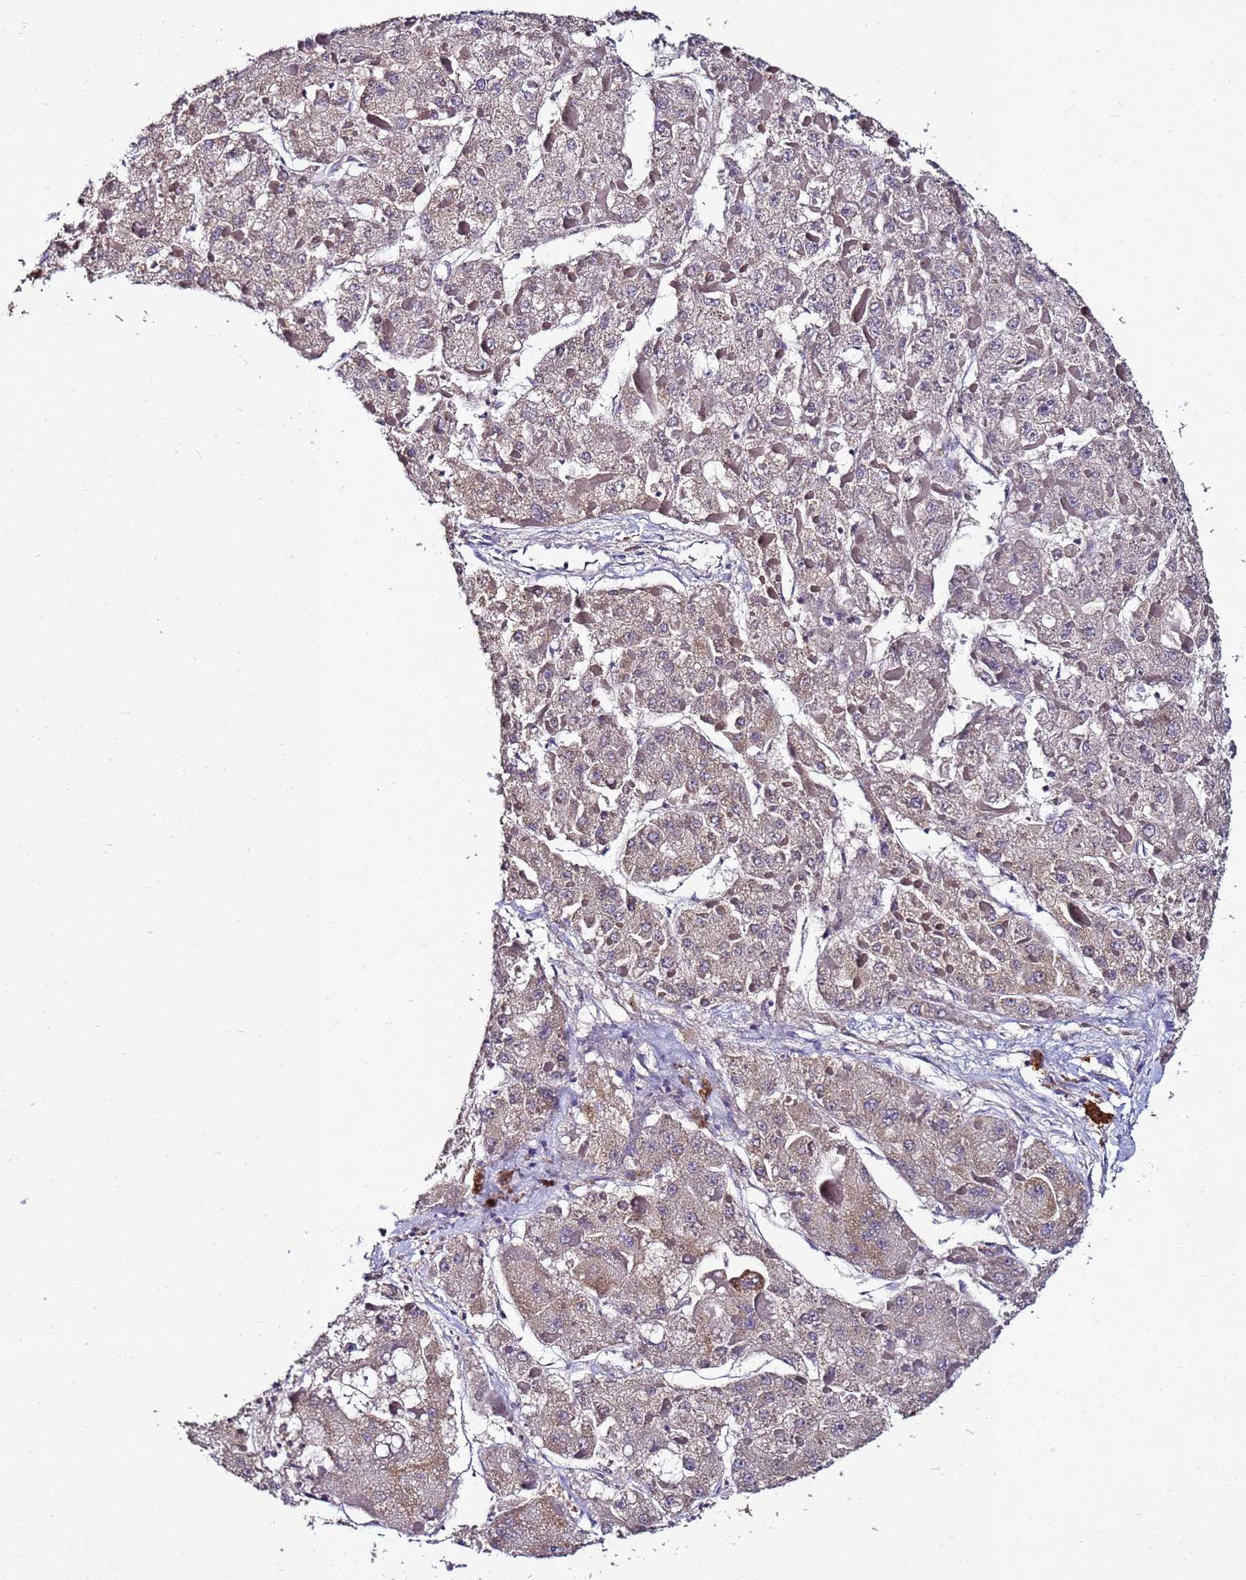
{"staining": {"intensity": "weak", "quantity": ">75%", "location": "cytoplasmic/membranous"}, "tissue": "liver cancer", "cell_type": "Tumor cells", "image_type": "cancer", "snomed": [{"axis": "morphology", "description": "Carcinoma, Hepatocellular, NOS"}, {"axis": "topography", "description": "Liver"}], "caption": "Protein analysis of liver cancer (hepatocellular carcinoma) tissue reveals weak cytoplasmic/membranous positivity in approximately >75% of tumor cells. The protein is stained brown, and the nuclei are stained in blue (DAB (3,3'-diaminobenzidine) IHC with brightfield microscopy, high magnification).", "gene": "ANKRD17", "patient": {"sex": "female", "age": 73}}